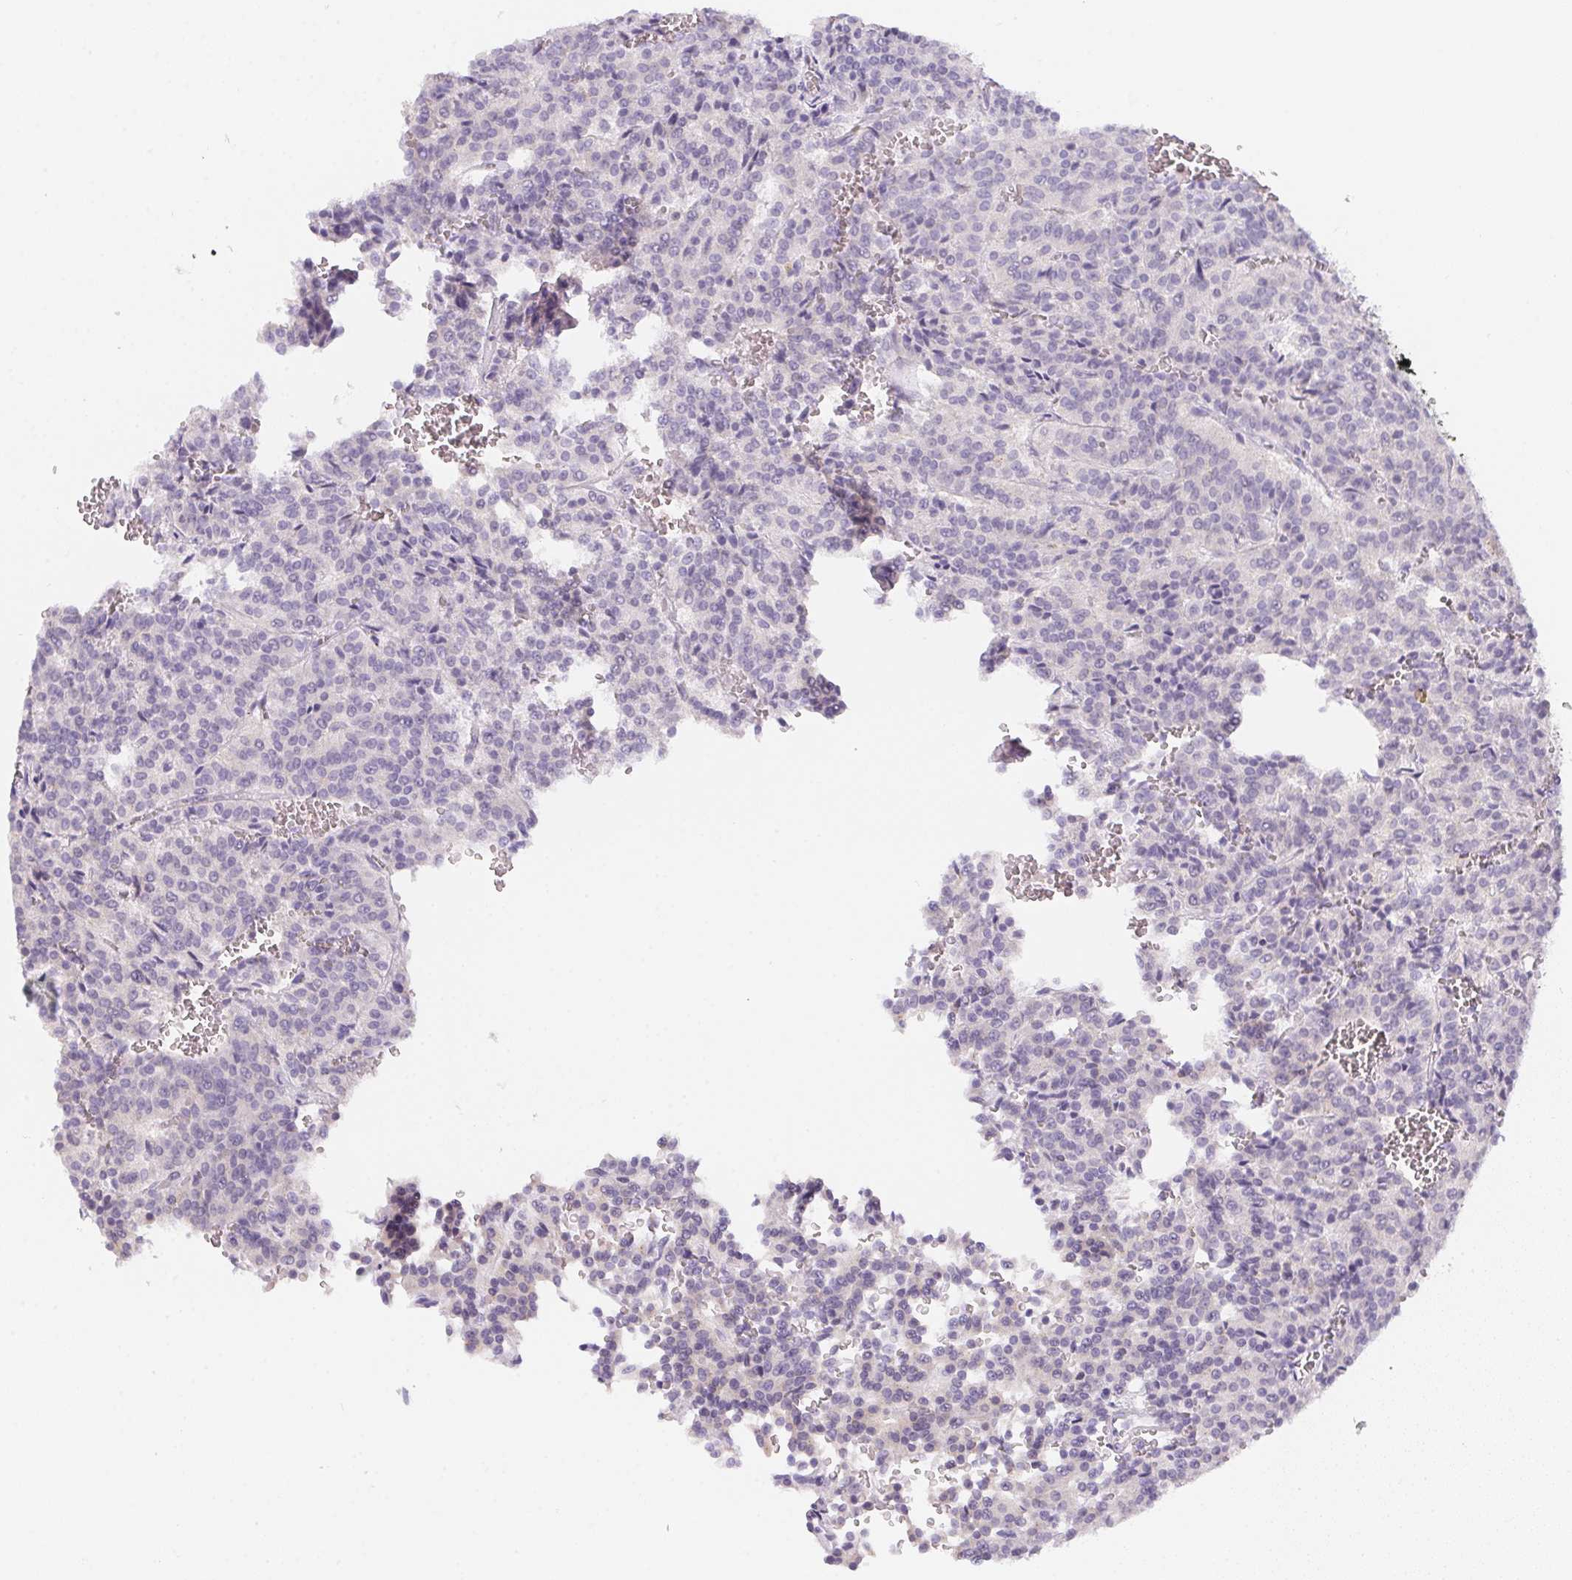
{"staining": {"intensity": "negative", "quantity": "none", "location": "none"}, "tissue": "carcinoid", "cell_type": "Tumor cells", "image_type": "cancer", "snomed": [{"axis": "morphology", "description": "Carcinoid, malignant, NOS"}, {"axis": "topography", "description": "Lung"}], "caption": "DAB immunohistochemical staining of carcinoid (malignant) shows no significant staining in tumor cells.", "gene": "MAP1A", "patient": {"sex": "male", "age": 70}}